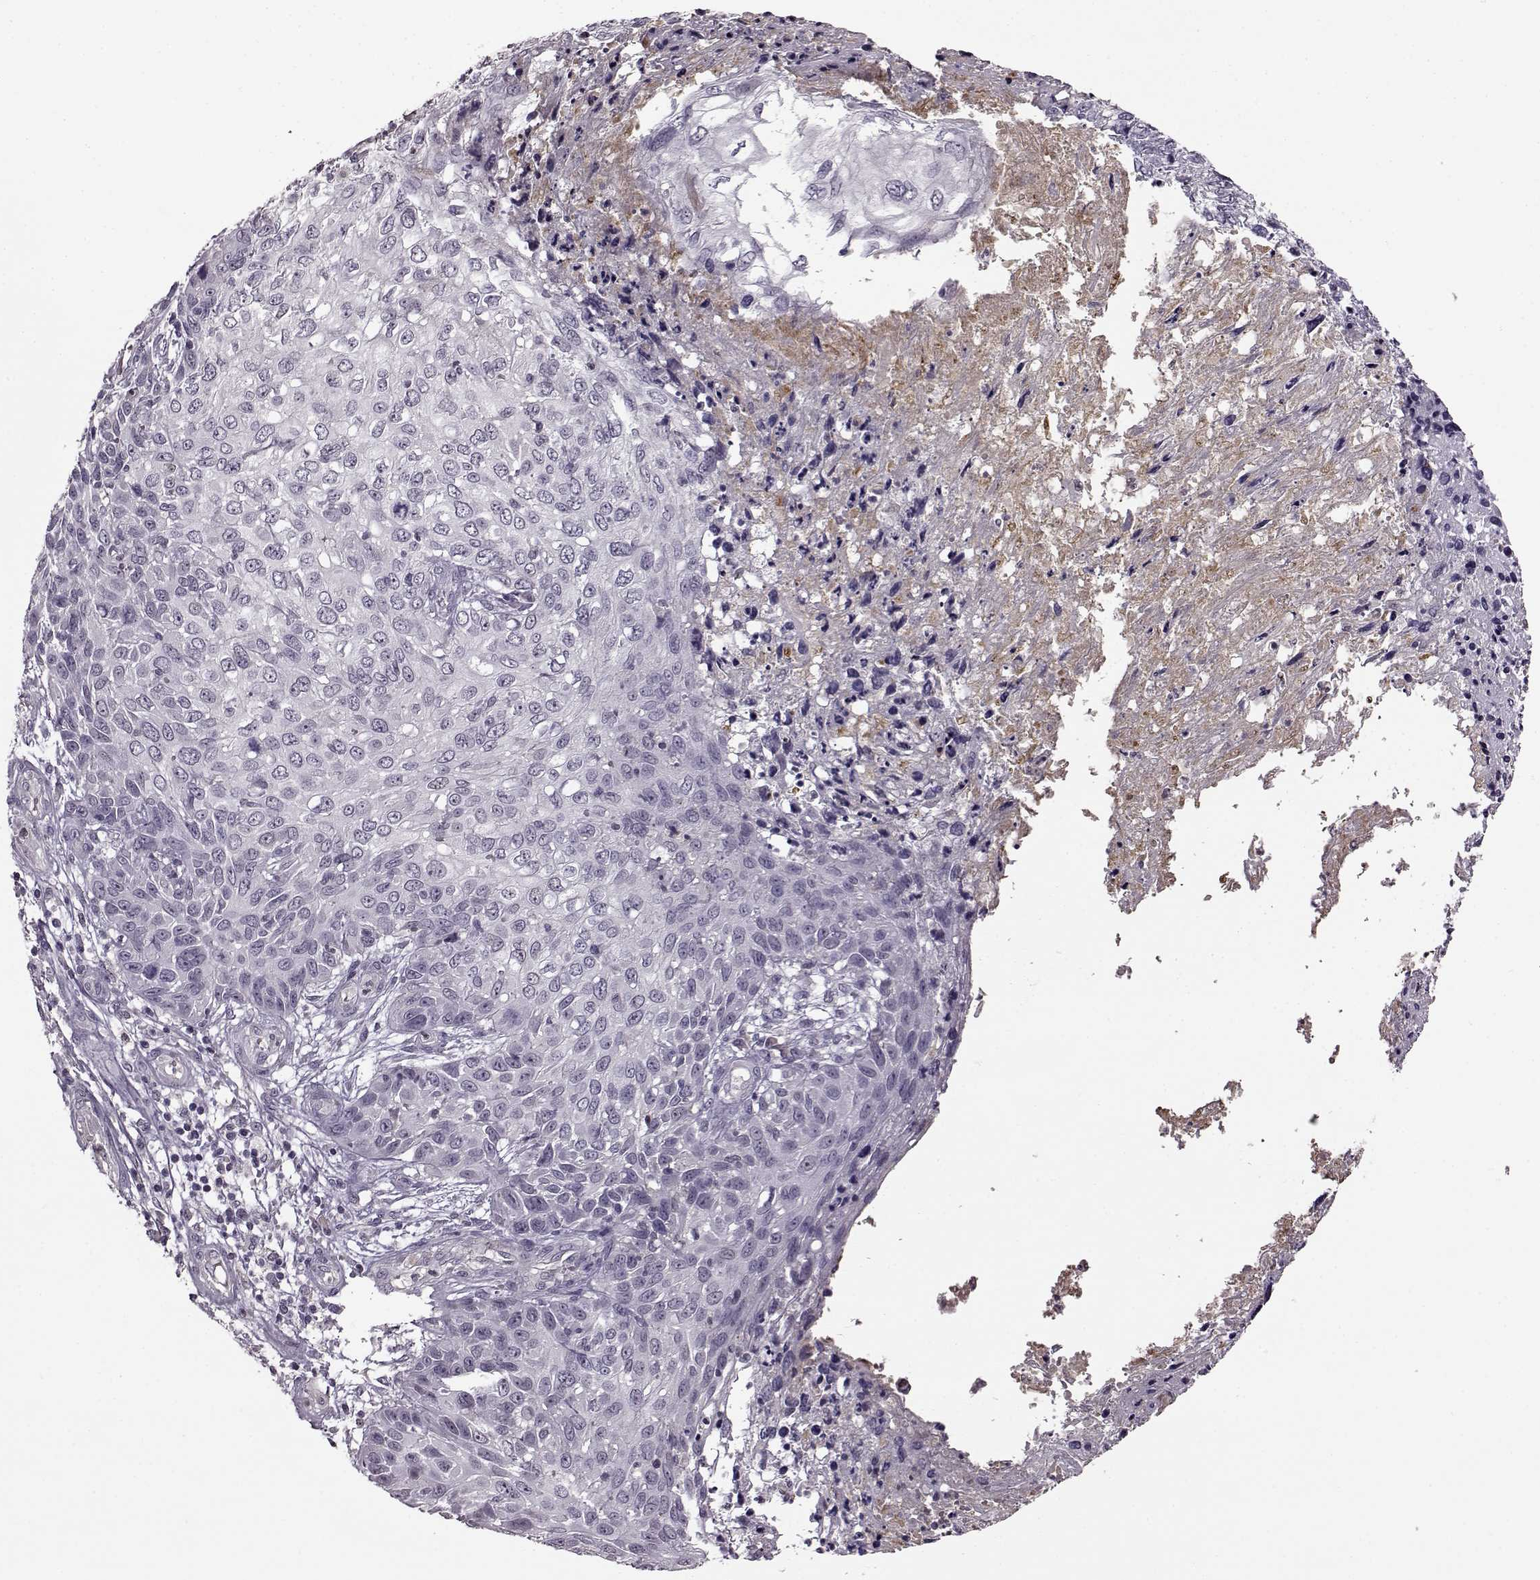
{"staining": {"intensity": "negative", "quantity": "none", "location": "none"}, "tissue": "skin cancer", "cell_type": "Tumor cells", "image_type": "cancer", "snomed": [{"axis": "morphology", "description": "Squamous cell carcinoma, NOS"}, {"axis": "topography", "description": "Skin"}], "caption": "An immunohistochemistry (IHC) histopathology image of skin cancer (squamous cell carcinoma) is shown. There is no staining in tumor cells of skin cancer (squamous cell carcinoma).", "gene": "CNGA3", "patient": {"sex": "male", "age": 92}}